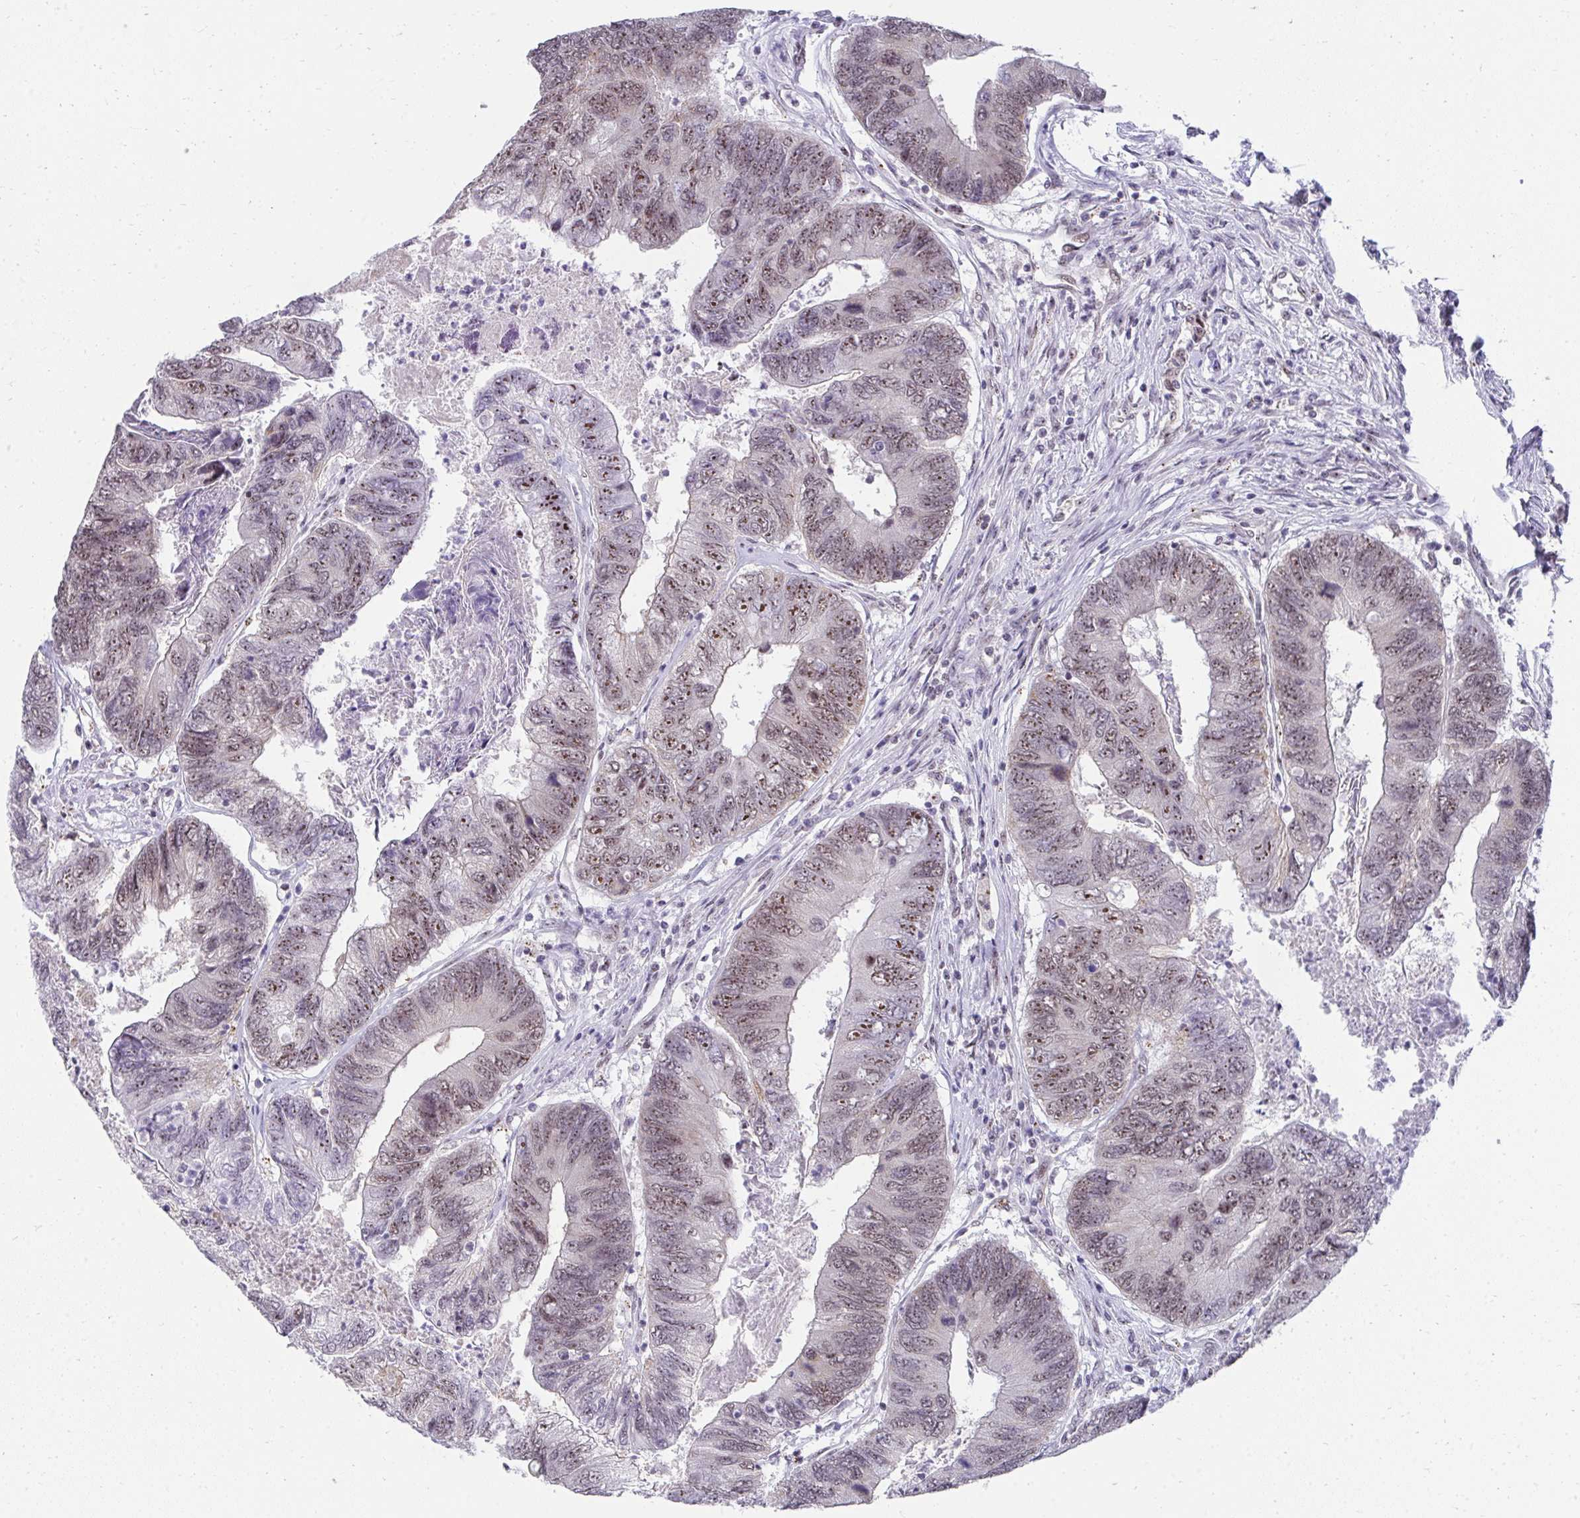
{"staining": {"intensity": "moderate", "quantity": "25%-75%", "location": "nuclear"}, "tissue": "colorectal cancer", "cell_type": "Tumor cells", "image_type": "cancer", "snomed": [{"axis": "morphology", "description": "Adenocarcinoma, NOS"}, {"axis": "topography", "description": "Colon"}], "caption": "Protein staining of colorectal cancer (adenocarcinoma) tissue reveals moderate nuclear expression in approximately 25%-75% of tumor cells. Nuclei are stained in blue.", "gene": "HIRA", "patient": {"sex": "female", "age": 67}}